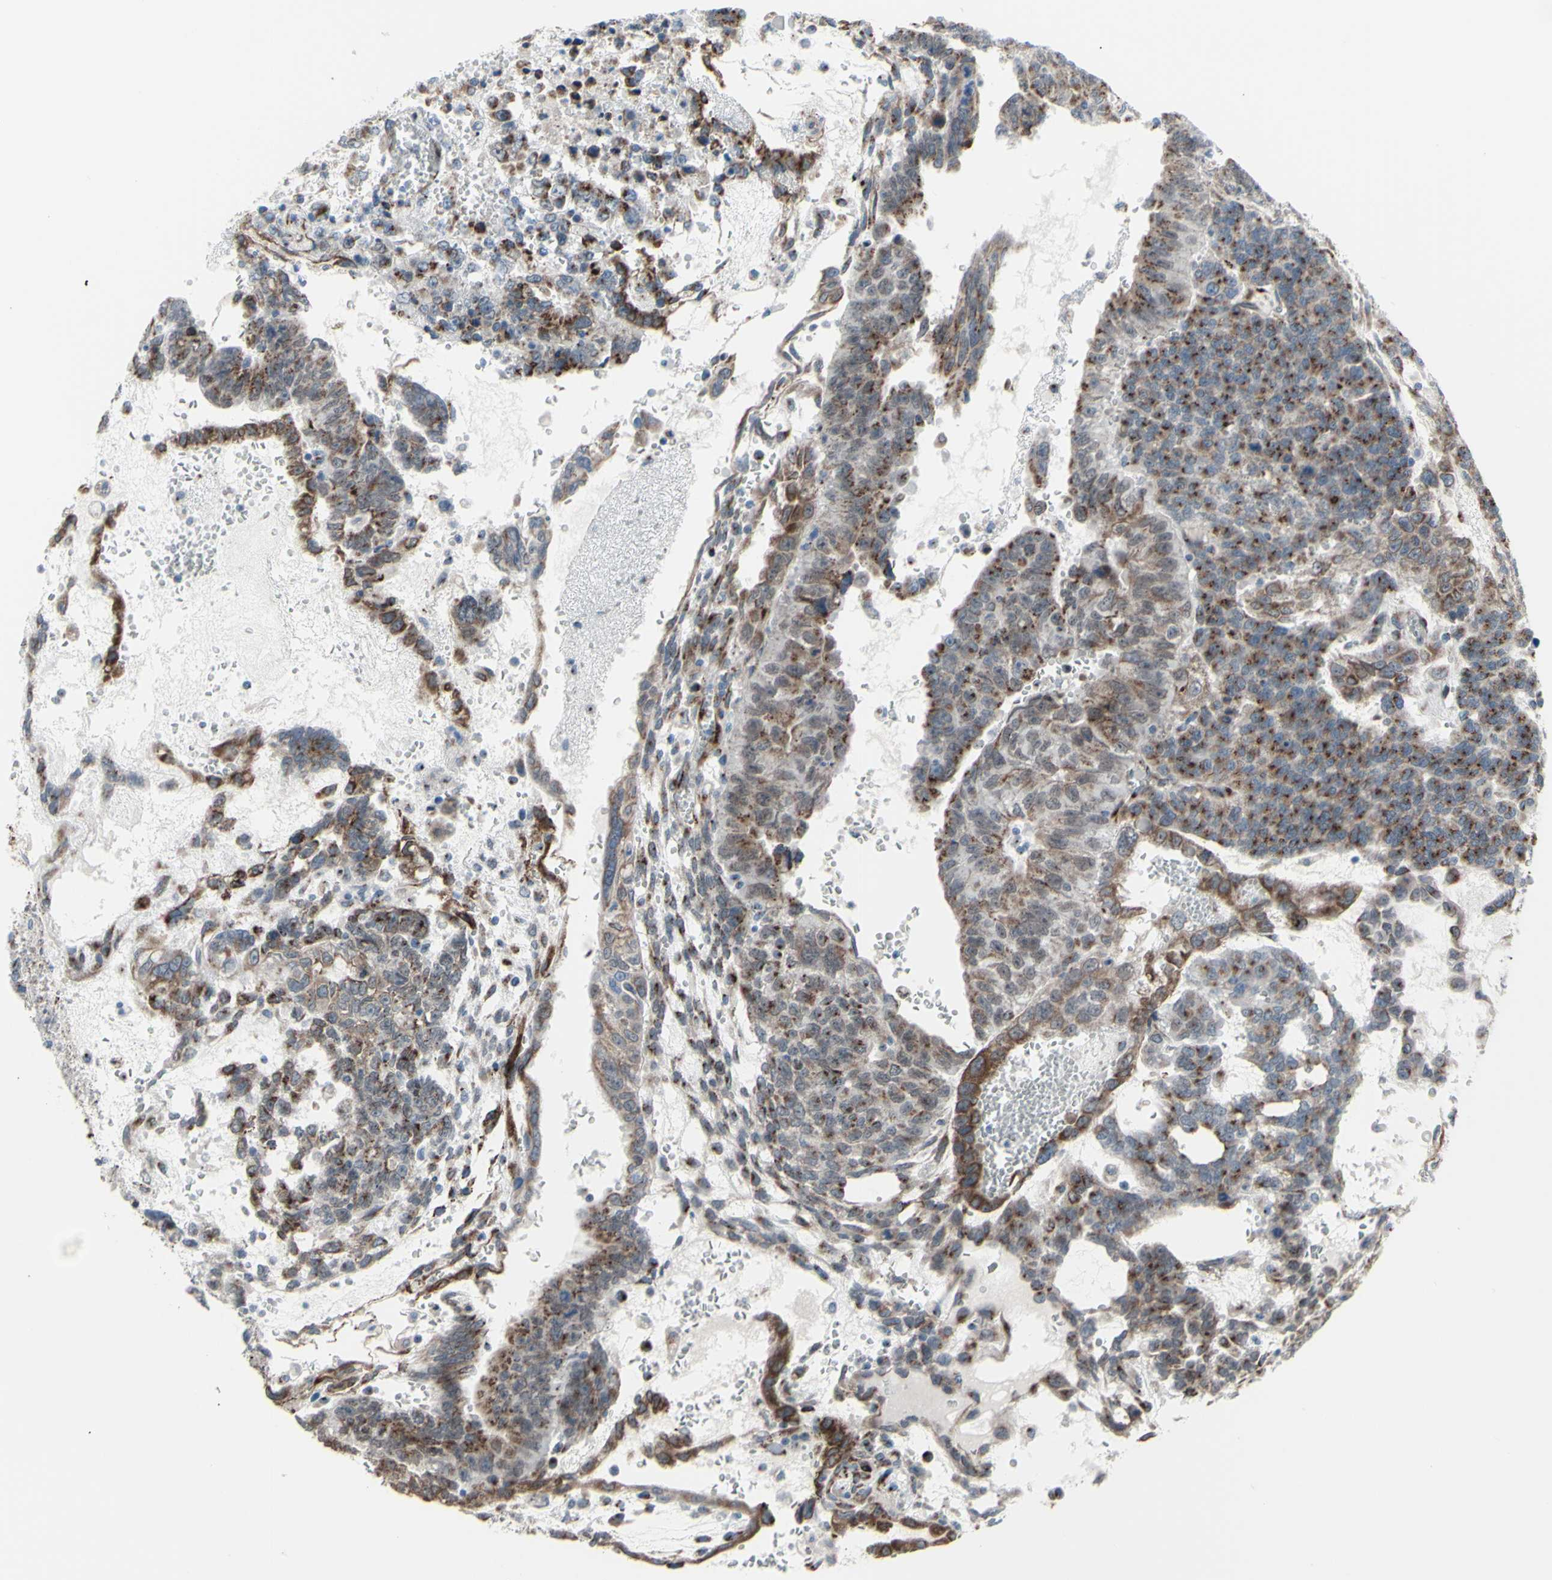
{"staining": {"intensity": "strong", "quantity": "25%-75%", "location": "cytoplasmic/membranous"}, "tissue": "testis cancer", "cell_type": "Tumor cells", "image_type": "cancer", "snomed": [{"axis": "morphology", "description": "Seminoma, NOS"}, {"axis": "morphology", "description": "Carcinoma, Embryonal, NOS"}, {"axis": "topography", "description": "Testis"}], "caption": "IHC micrograph of testis cancer (seminoma) stained for a protein (brown), which exhibits high levels of strong cytoplasmic/membranous positivity in about 25%-75% of tumor cells.", "gene": "GLG1", "patient": {"sex": "male", "age": 52}}